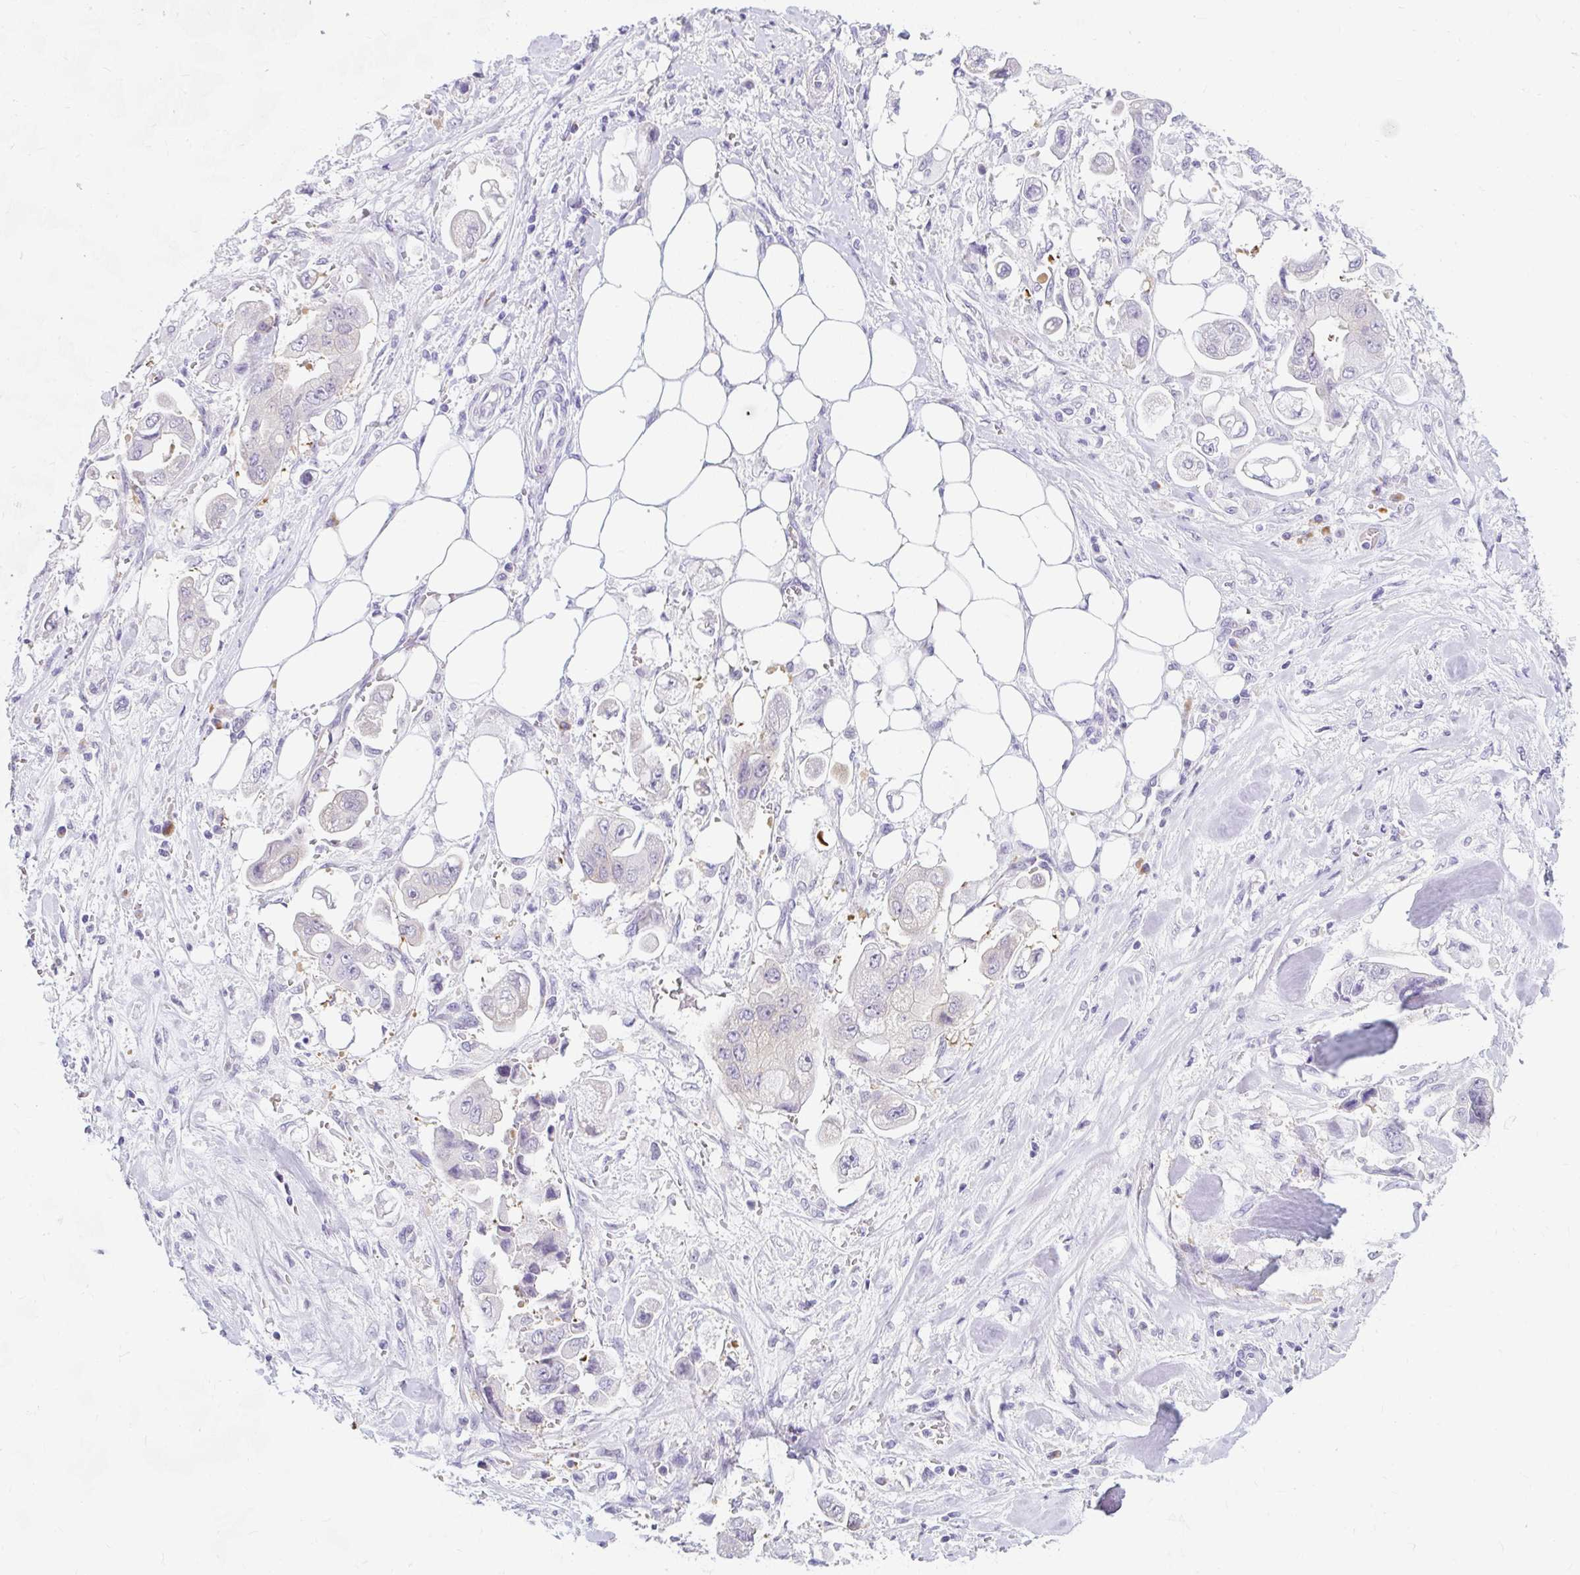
{"staining": {"intensity": "negative", "quantity": "none", "location": "none"}, "tissue": "stomach cancer", "cell_type": "Tumor cells", "image_type": "cancer", "snomed": [{"axis": "morphology", "description": "Adenocarcinoma, NOS"}, {"axis": "topography", "description": "Stomach"}], "caption": "High magnification brightfield microscopy of stomach cancer (adenocarcinoma) stained with DAB (brown) and counterstained with hematoxylin (blue): tumor cells show no significant expression. Brightfield microscopy of IHC stained with DAB (brown) and hematoxylin (blue), captured at high magnification.", "gene": "GOLGA8A", "patient": {"sex": "male", "age": 62}}